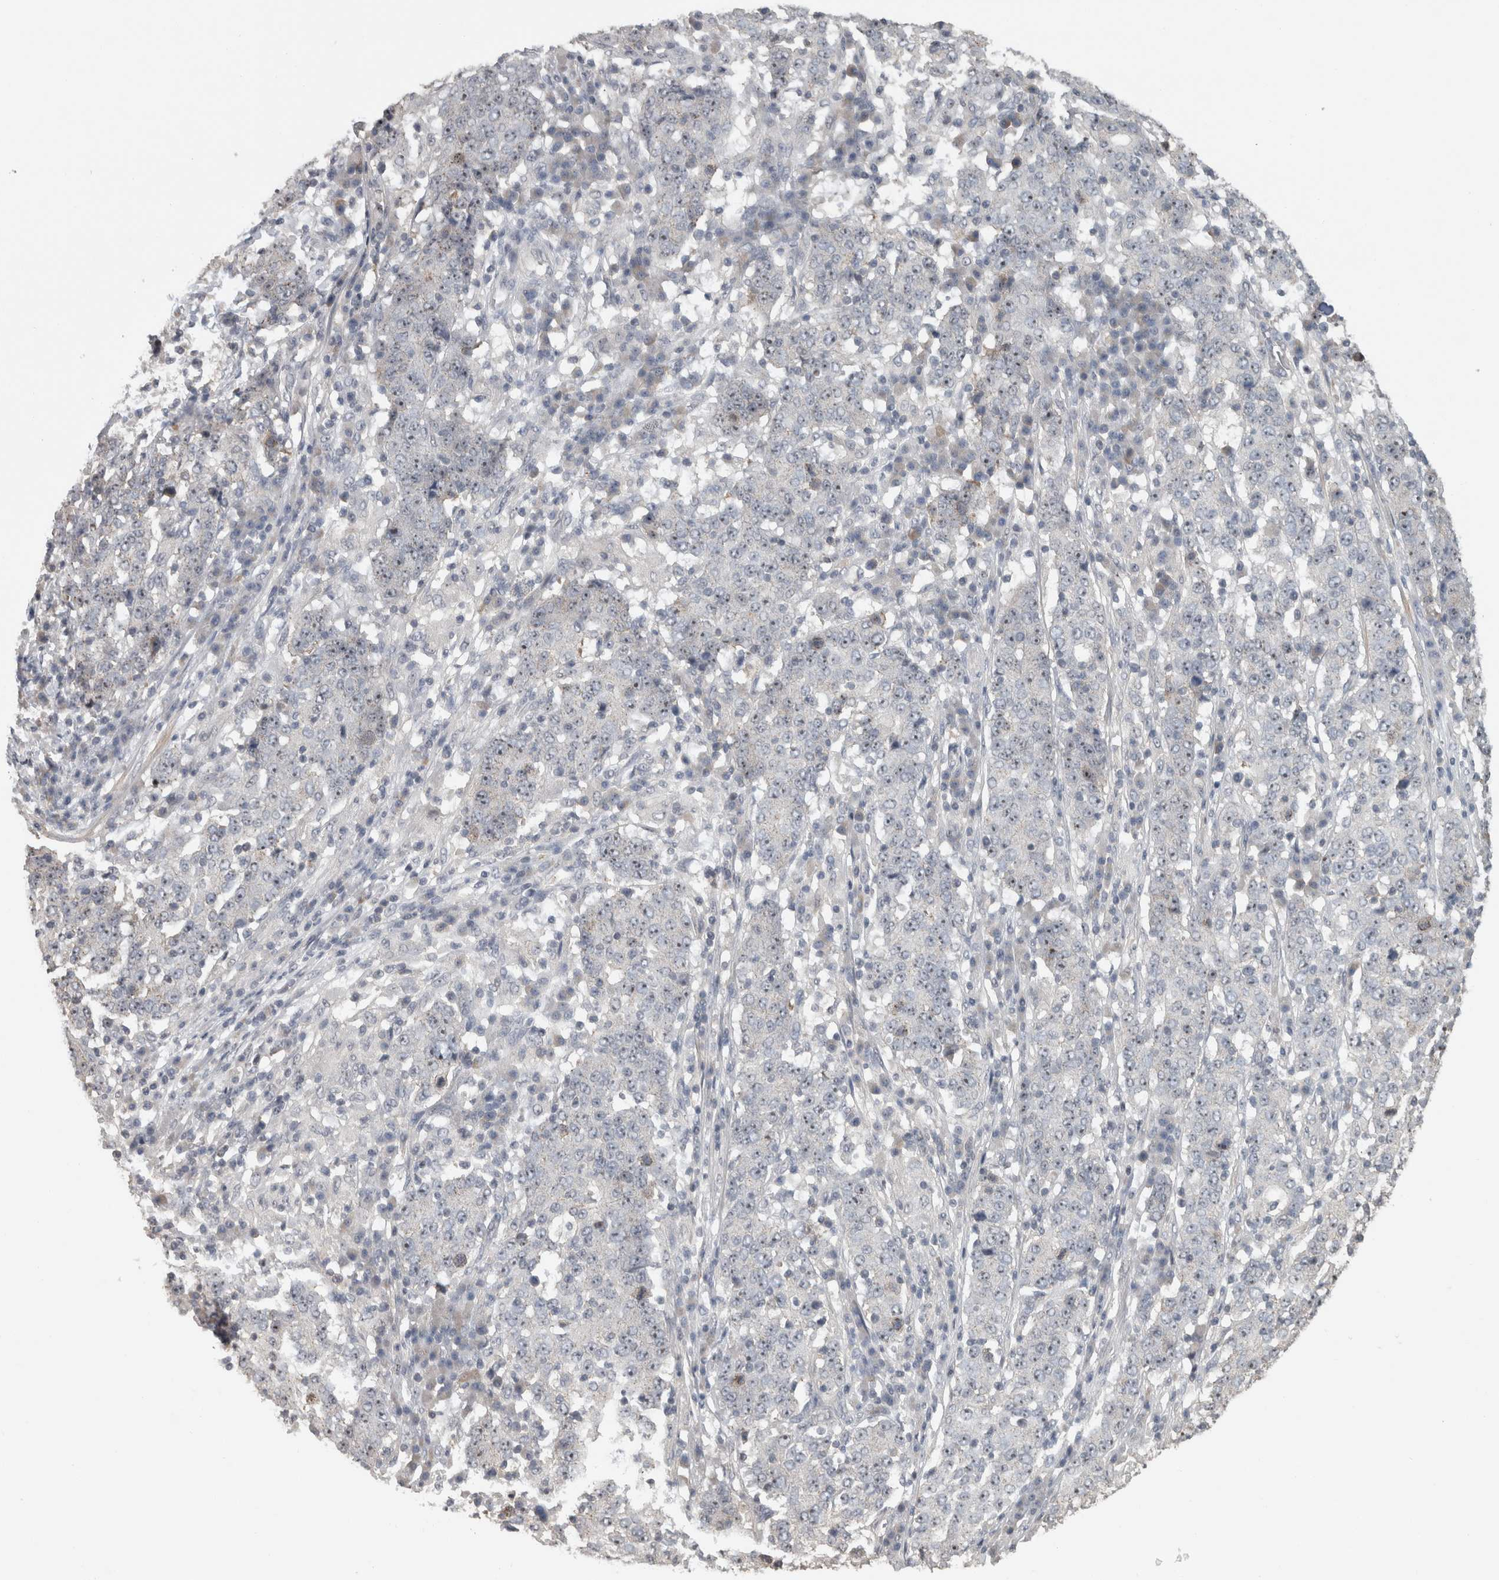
{"staining": {"intensity": "weak", "quantity": "<25%", "location": "nuclear"}, "tissue": "stomach cancer", "cell_type": "Tumor cells", "image_type": "cancer", "snomed": [{"axis": "morphology", "description": "Adenocarcinoma, NOS"}, {"axis": "topography", "description": "Stomach"}], "caption": "The photomicrograph demonstrates no staining of tumor cells in adenocarcinoma (stomach).", "gene": "RBM28", "patient": {"sex": "male", "age": 59}}